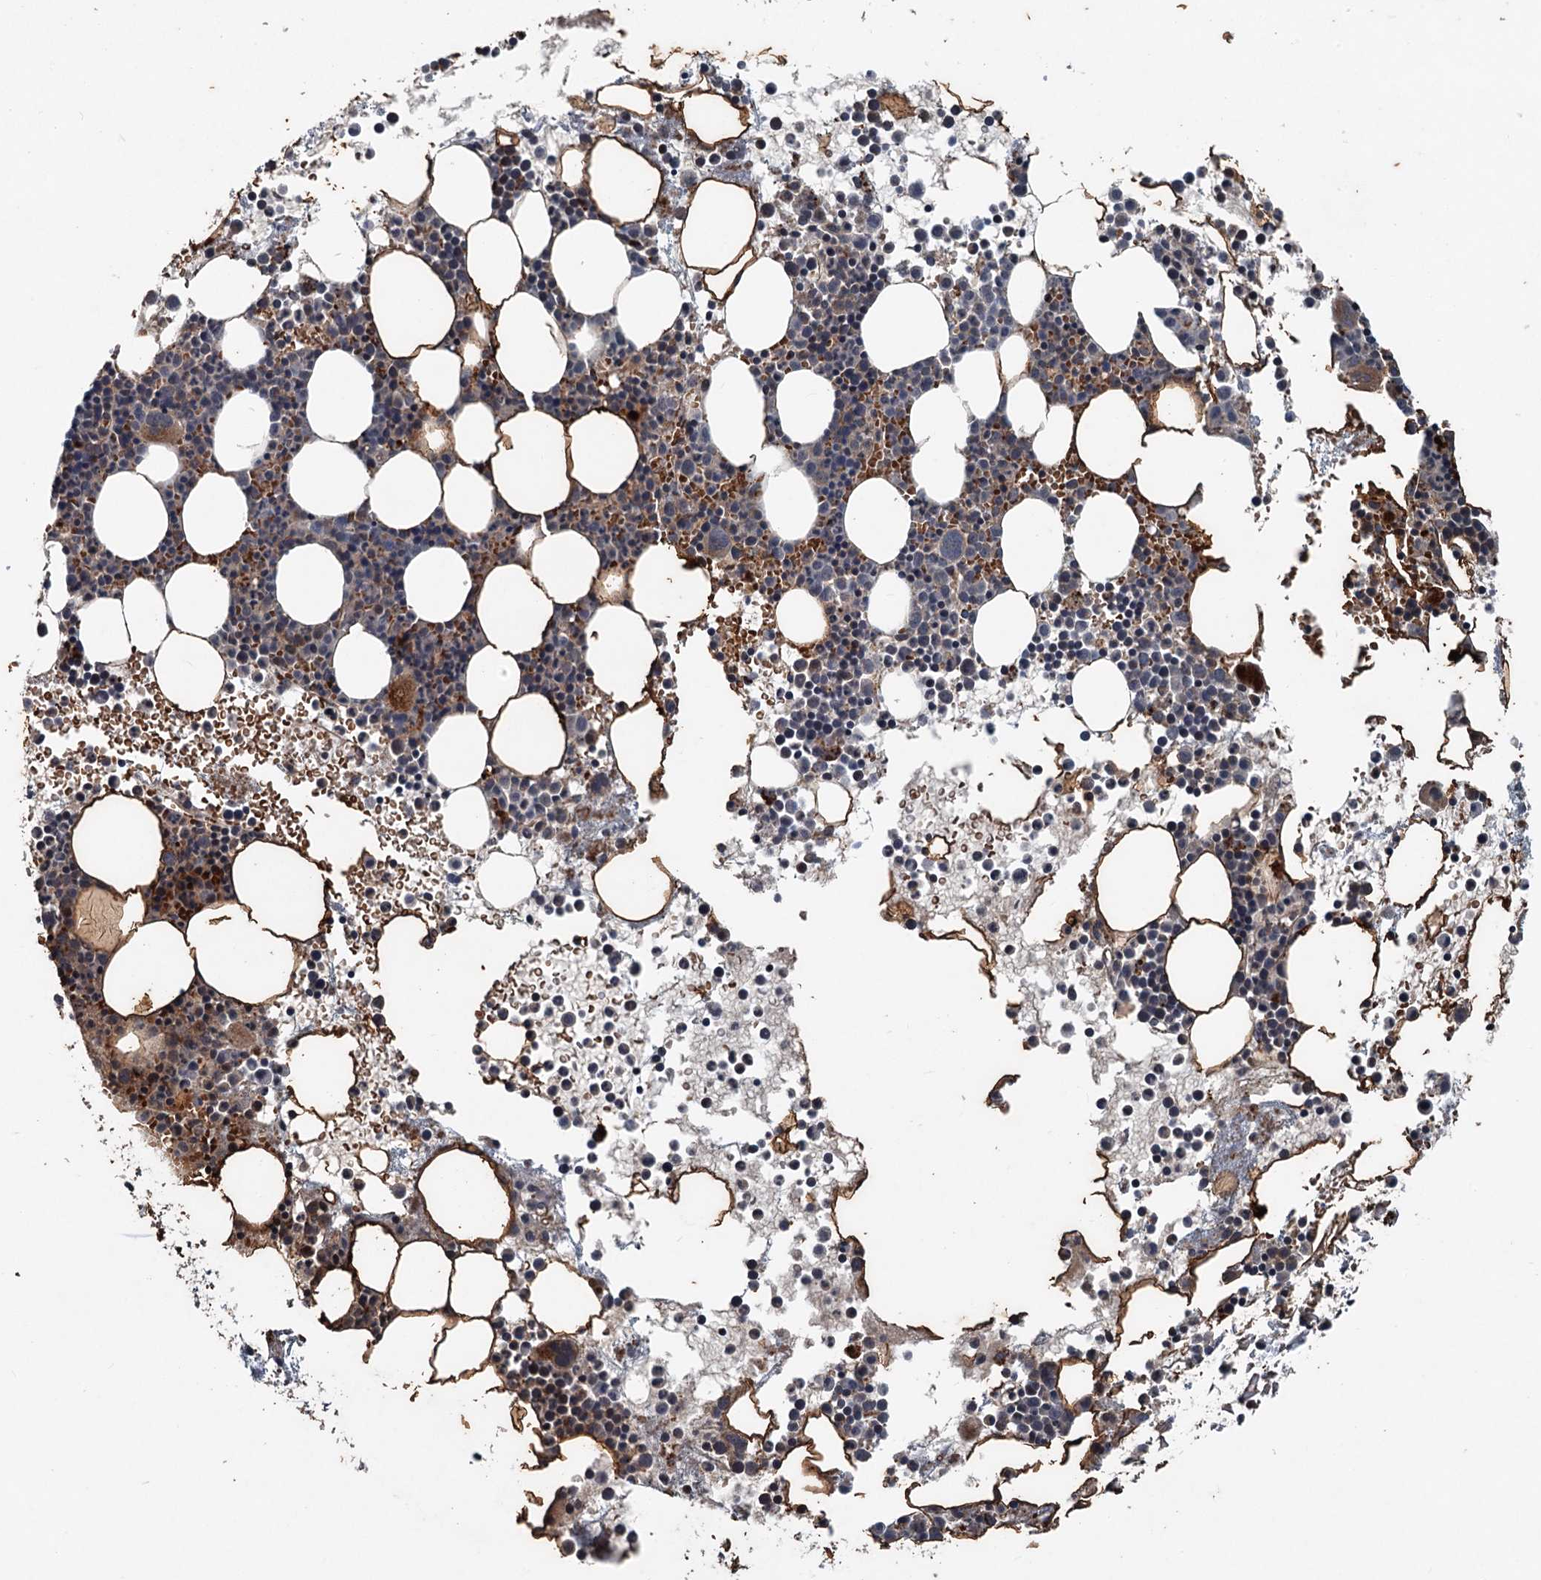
{"staining": {"intensity": "strong", "quantity": "<25%", "location": "cytoplasmic/membranous"}, "tissue": "bone marrow", "cell_type": "Hematopoietic cells", "image_type": "normal", "snomed": [{"axis": "morphology", "description": "Normal tissue, NOS"}, {"axis": "topography", "description": "Bone marrow"}], "caption": "IHC (DAB) staining of normal human bone marrow reveals strong cytoplasmic/membranous protein staining in approximately <25% of hematopoietic cells. The staining was performed using DAB (3,3'-diaminobenzidine) to visualize the protein expression in brown, while the nuclei were stained in blue with hematoxylin (Magnification: 20x).", "gene": "N4BP2L2", "patient": {"sex": "female", "age": 76}}